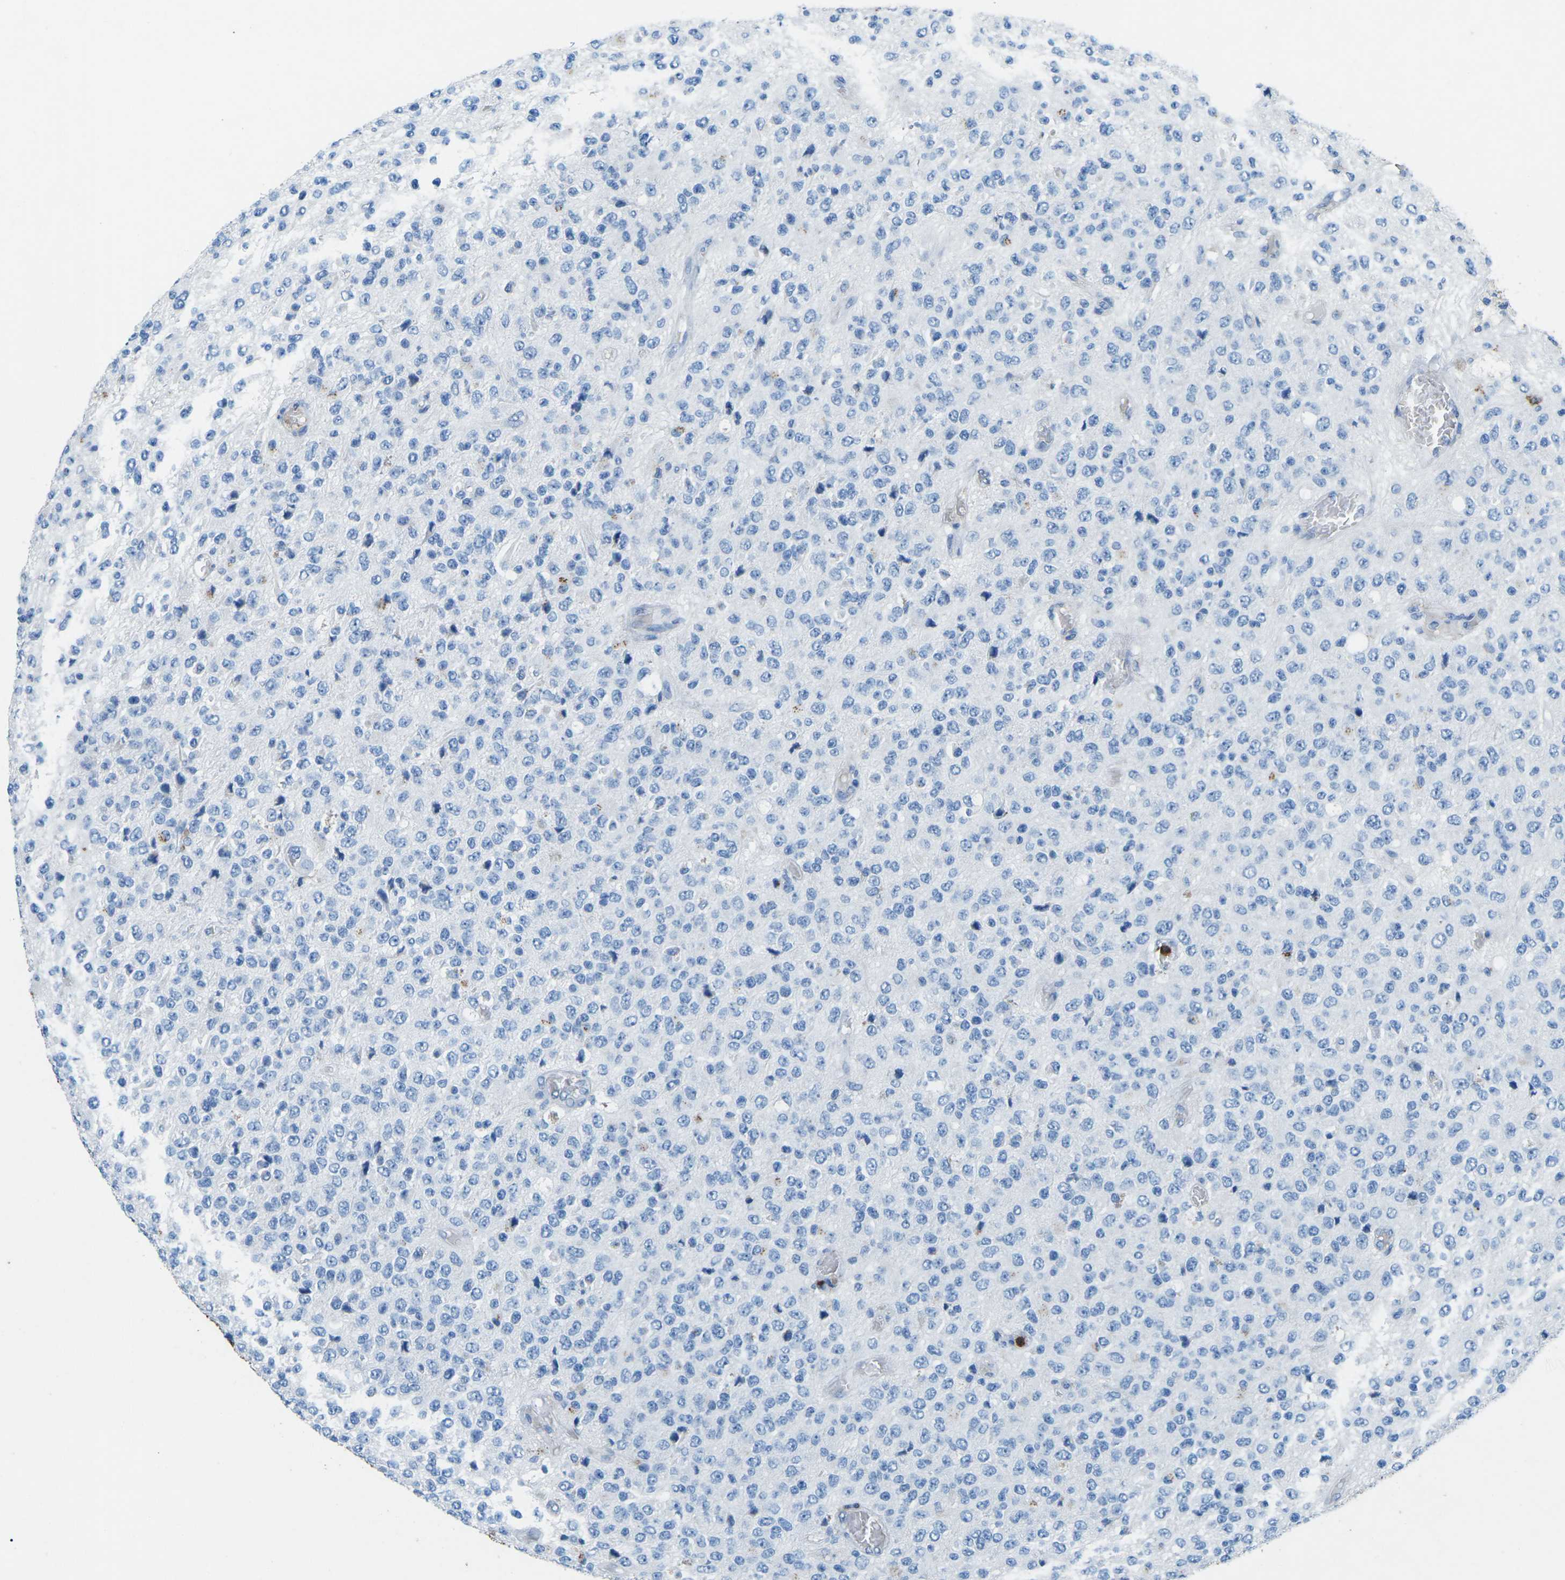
{"staining": {"intensity": "negative", "quantity": "none", "location": "none"}, "tissue": "glioma", "cell_type": "Tumor cells", "image_type": "cancer", "snomed": [{"axis": "morphology", "description": "Glioma, malignant, High grade"}, {"axis": "topography", "description": "pancreas cauda"}], "caption": "Immunohistochemical staining of human glioma demonstrates no significant expression in tumor cells. Nuclei are stained in blue.", "gene": "CTAGE1", "patient": {"sex": "male", "age": 60}}